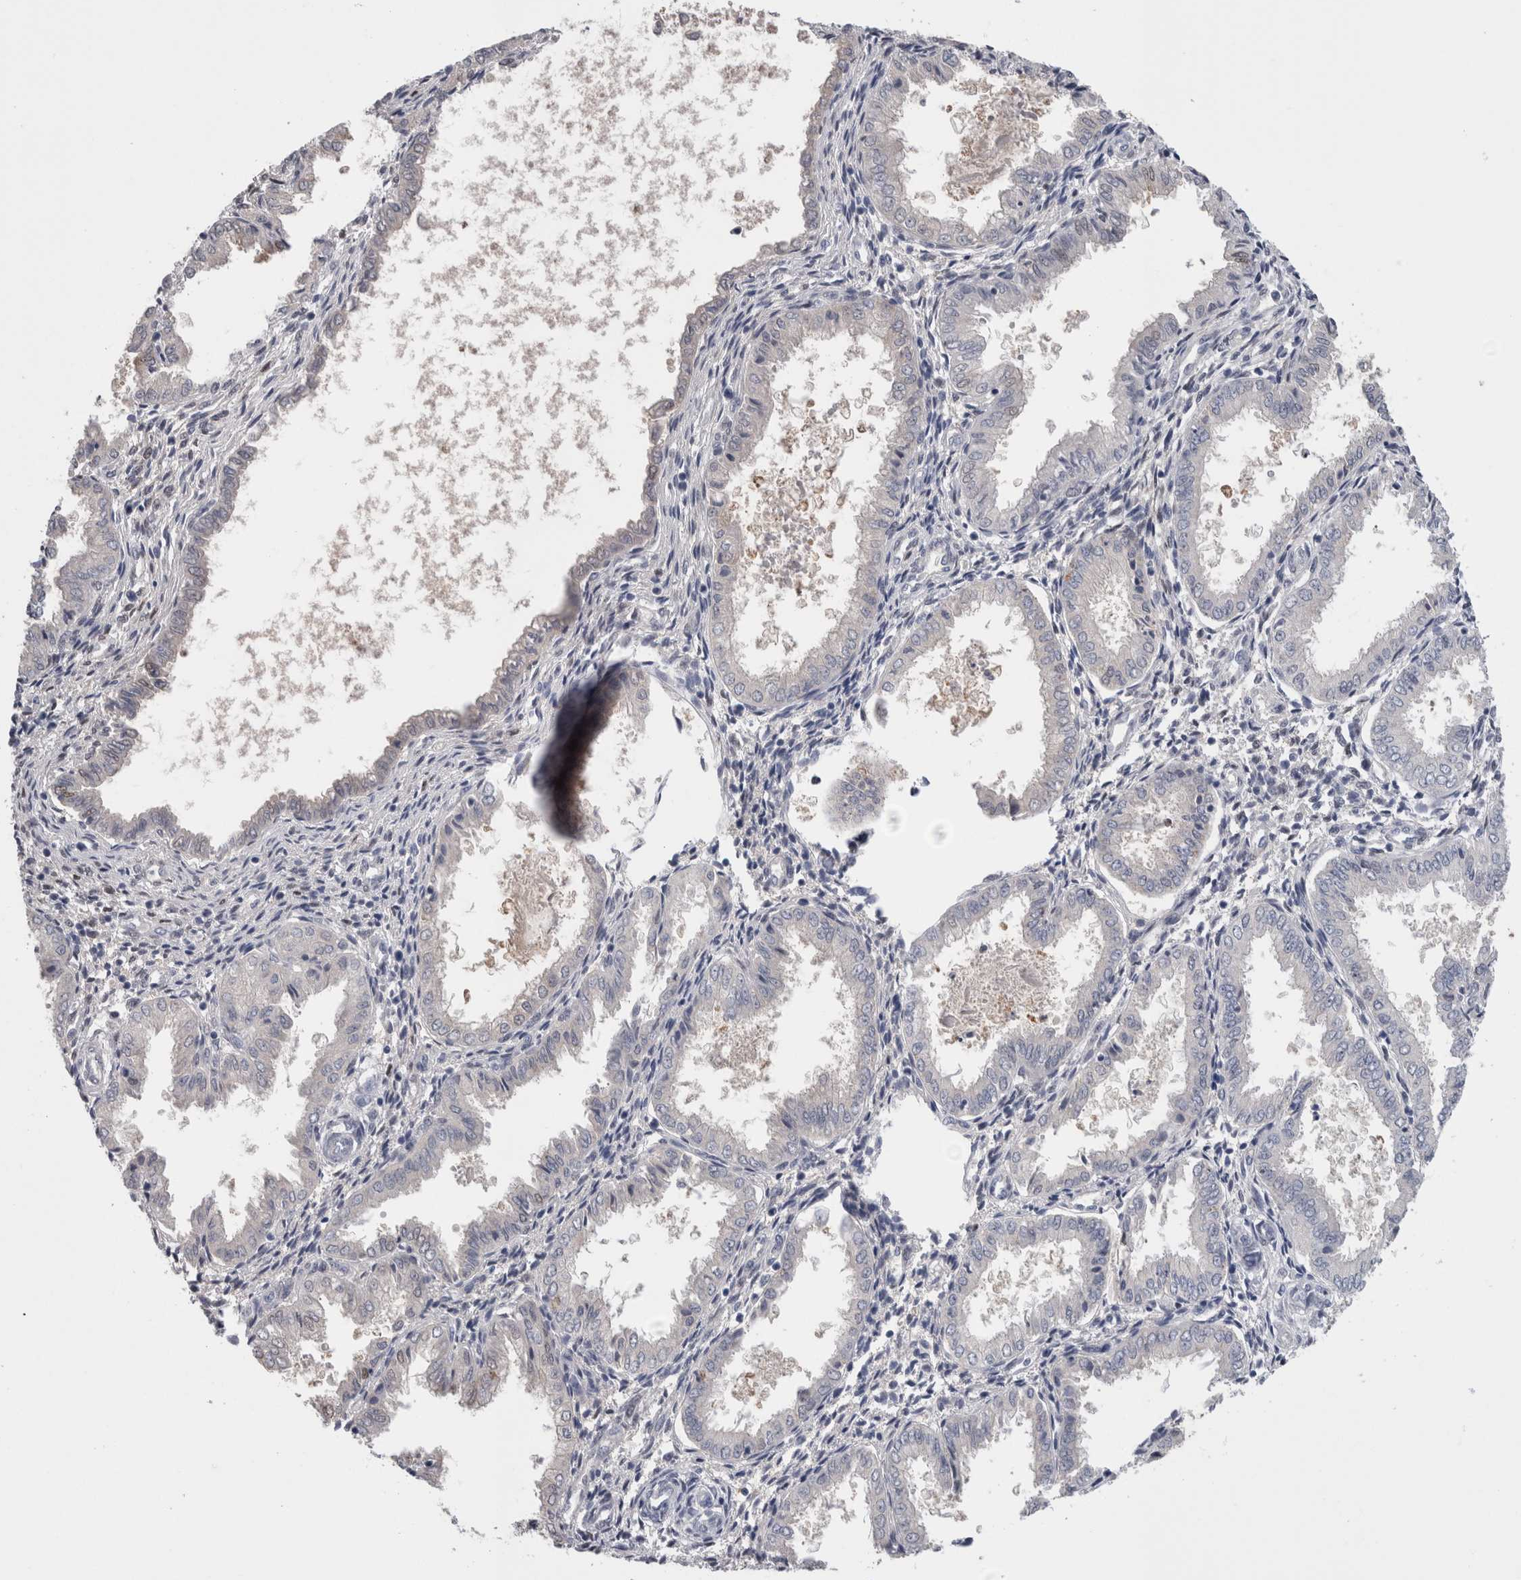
{"staining": {"intensity": "negative", "quantity": "none", "location": "none"}, "tissue": "endometrium", "cell_type": "Cells in endometrial stroma", "image_type": "normal", "snomed": [{"axis": "morphology", "description": "Normal tissue, NOS"}, {"axis": "topography", "description": "Endometrium"}], "caption": "This is an immunohistochemistry (IHC) micrograph of unremarkable human endometrium. There is no positivity in cells in endometrial stroma.", "gene": "CA8", "patient": {"sex": "female", "age": 33}}